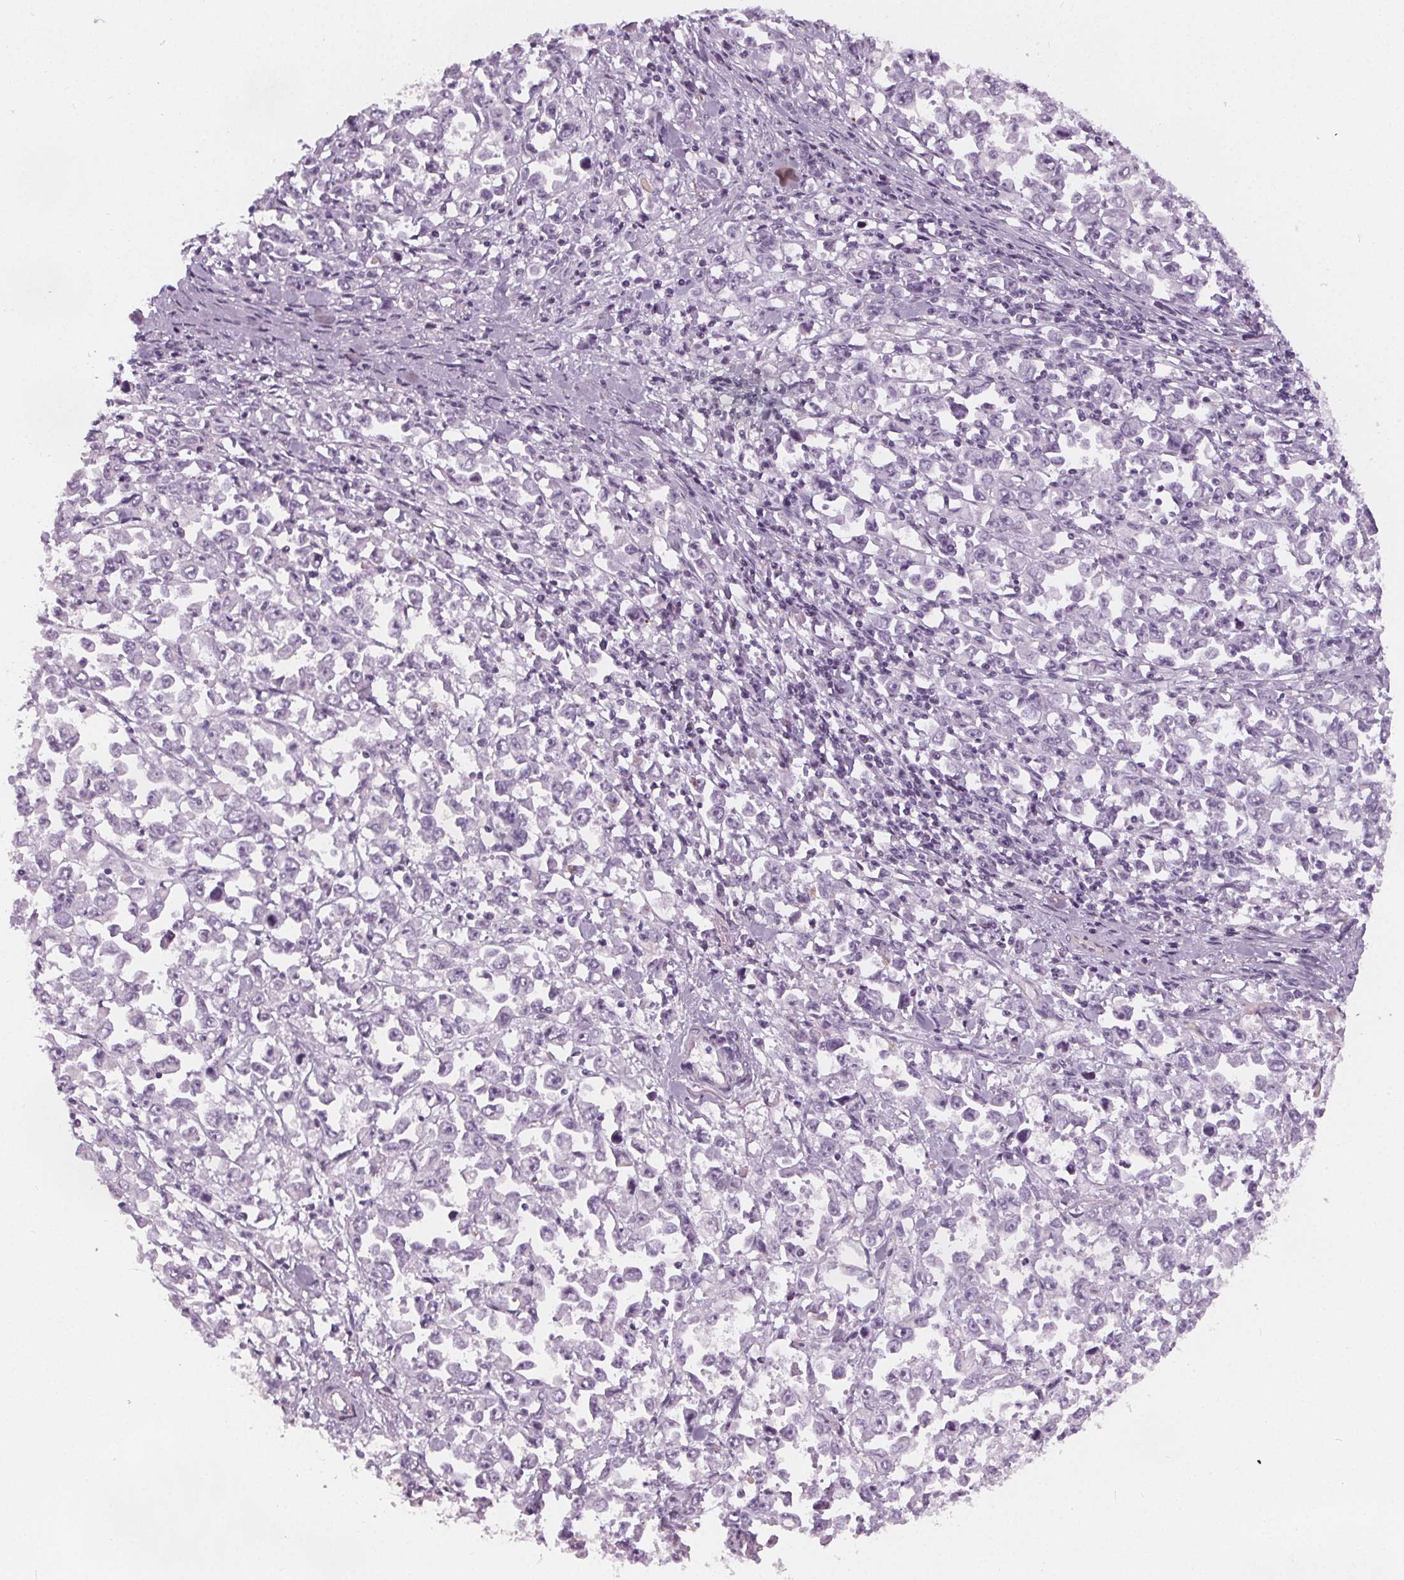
{"staining": {"intensity": "negative", "quantity": "none", "location": "none"}, "tissue": "stomach cancer", "cell_type": "Tumor cells", "image_type": "cancer", "snomed": [{"axis": "morphology", "description": "Adenocarcinoma, NOS"}, {"axis": "topography", "description": "Stomach, upper"}], "caption": "Immunohistochemistry (IHC) of stomach cancer (adenocarcinoma) demonstrates no expression in tumor cells. The staining was performed using DAB to visualize the protein expression in brown, while the nuclei were stained in blue with hematoxylin (Magnification: 20x).", "gene": "SLC5A12", "patient": {"sex": "male", "age": 70}}